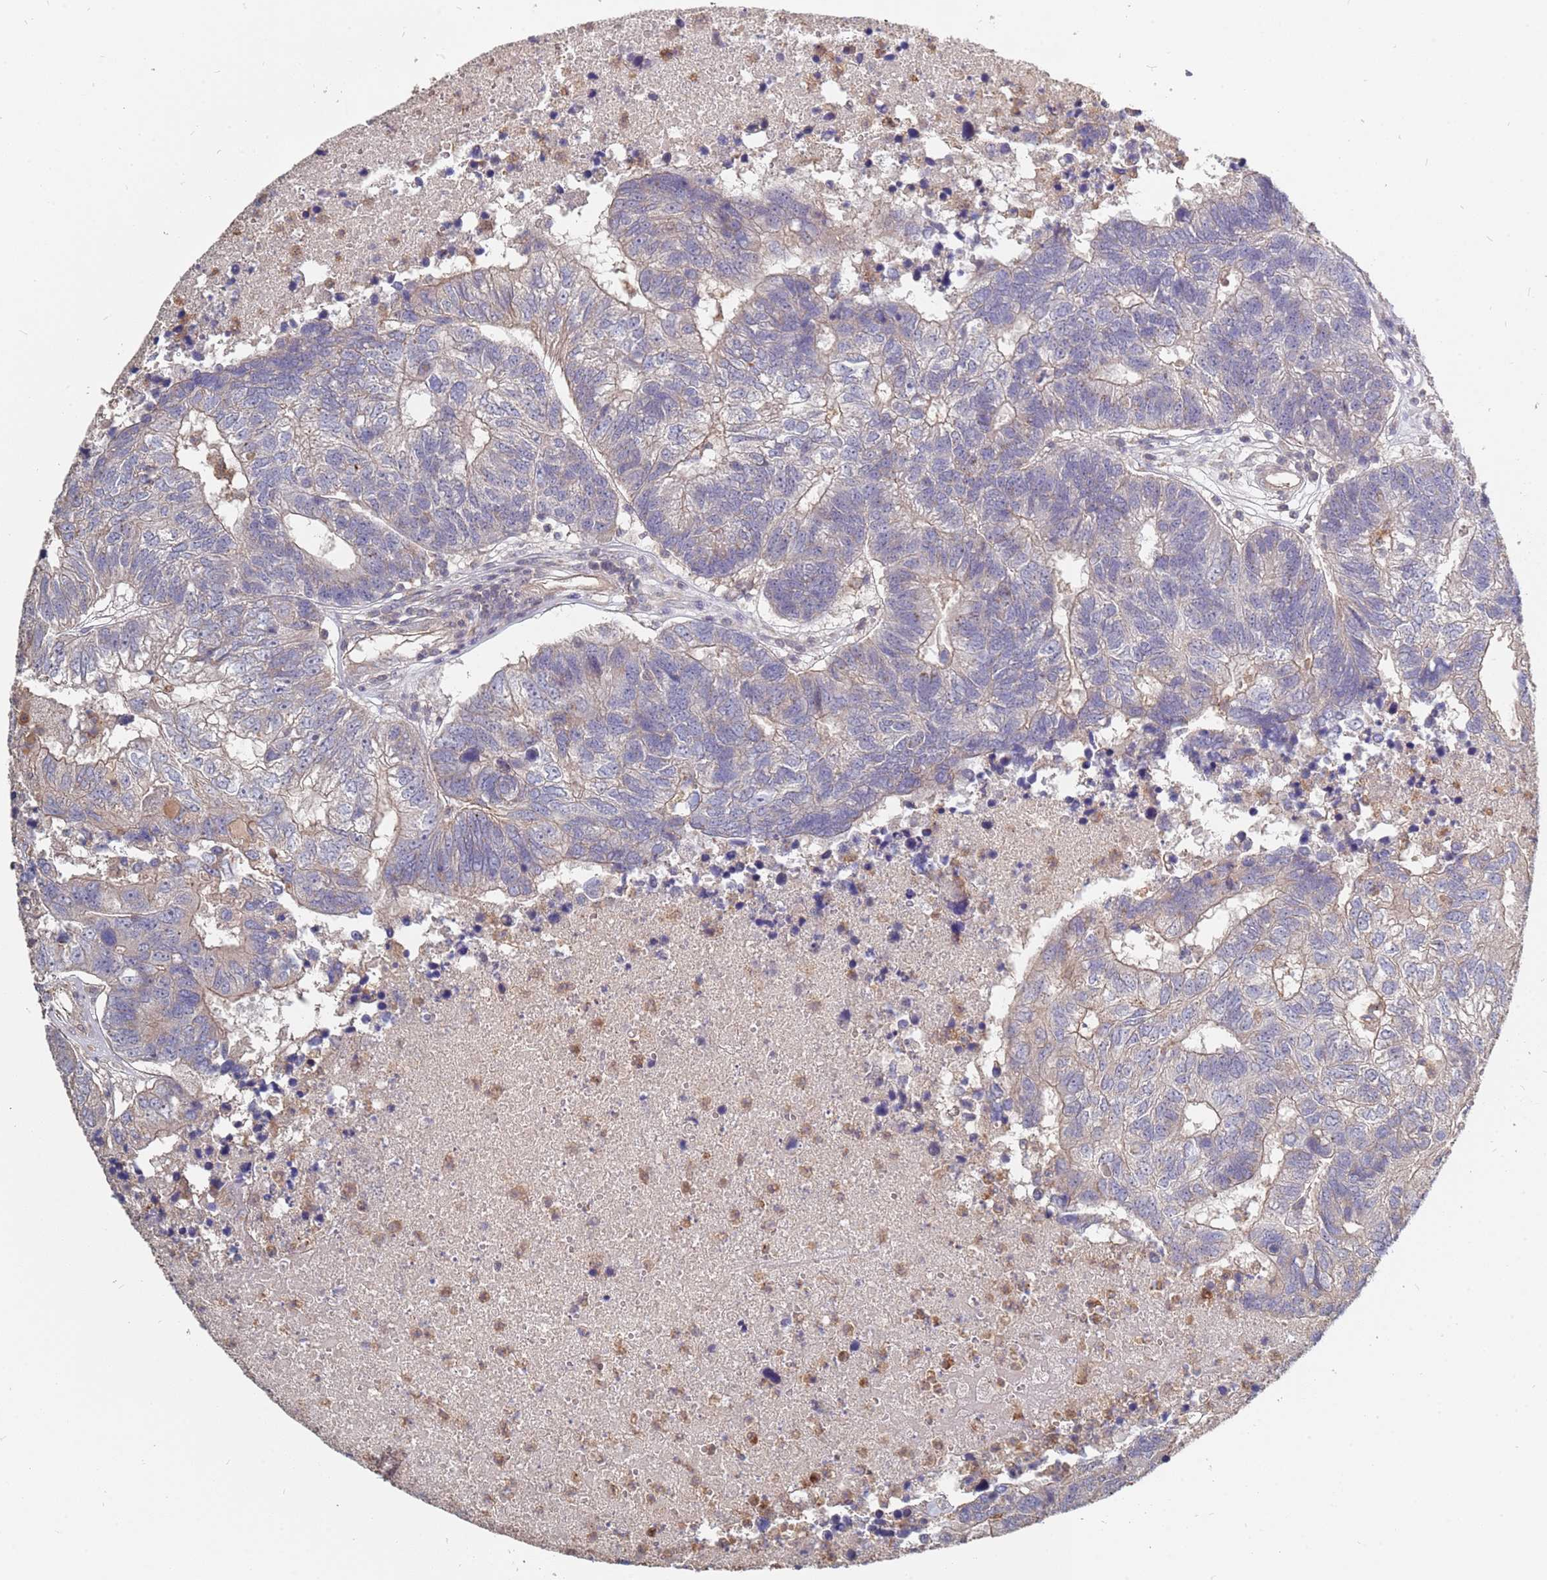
{"staining": {"intensity": "weak", "quantity": "<25%", "location": "cytoplasmic/membranous"}, "tissue": "colorectal cancer", "cell_type": "Tumor cells", "image_type": "cancer", "snomed": [{"axis": "morphology", "description": "Adenocarcinoma, NOS"}, {"axis": "topography", "description": "Colon"}], "caption": "Tumor cells show no significant staining in colorectal cancer. (DAB immunohistochemistry (IHC) visualized using brightfield microscopy, high magnification).", "gene": "TCEANC2", "patient": {"sex": "female", "age": 48}}